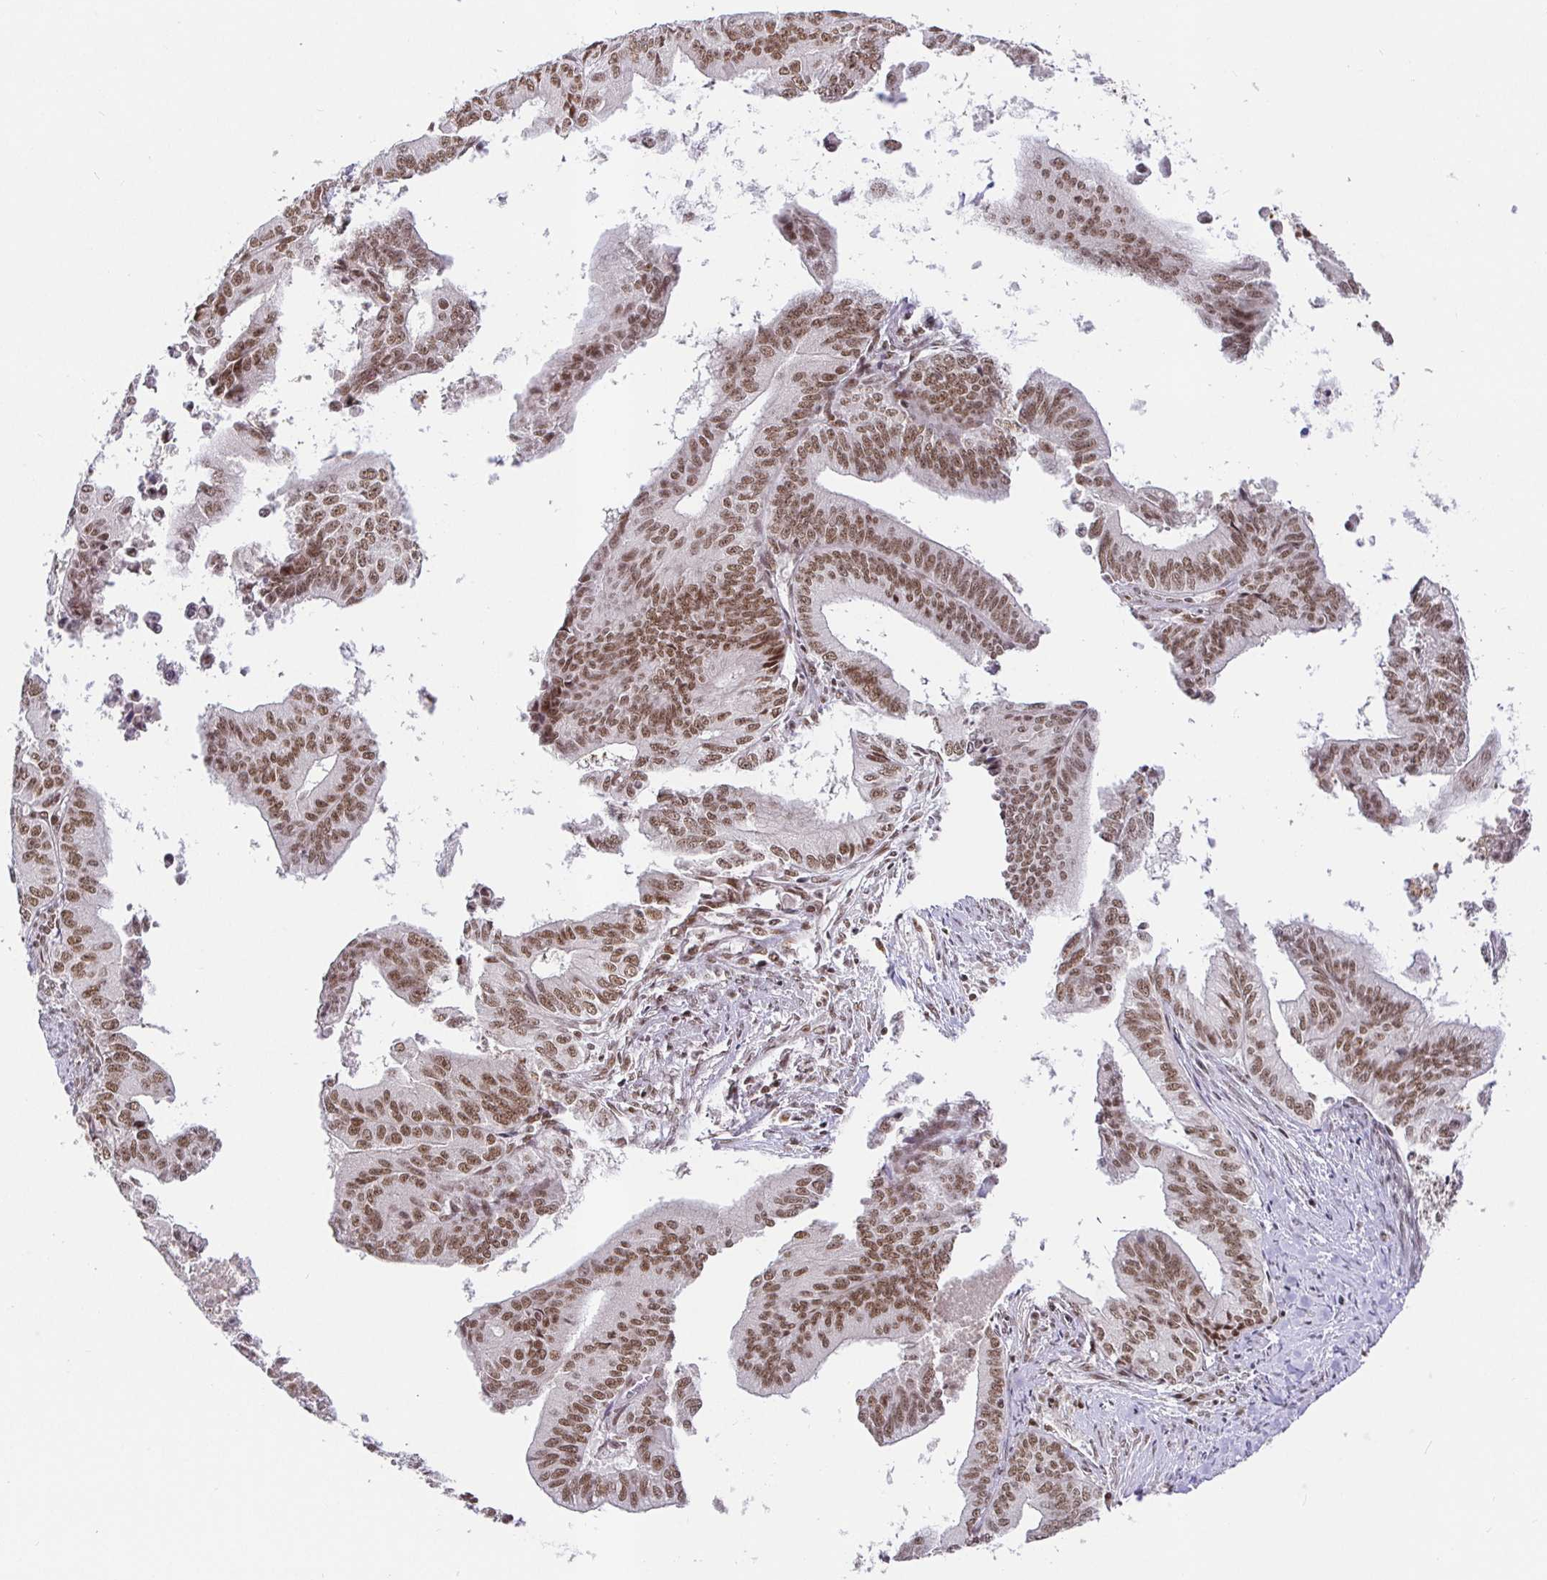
{"staining": {"intensity": "moderate", "quantity": ">75%", "location": "nuclear"}, "tissue": "endometrial cancer", "cell_type": "Tumor cells", "image_type": "cancer", "snomed": [{"axis": "morphology", "description": "Adenocarcinoma, NOS"}, {"axis": "topography", "description": "Endometrium"}], "caption": "IHC photomicrograph of neoplastic tissue: human endometrial cancer (adenocarcinoma) stained using IHC exhibits medium levels of moderate protein expression localized specifically in the nuclear of tumor cells, appearing as a nuclear brown color.", "gene": "USF1", "patient": {"sex": "female", "age": 65}}